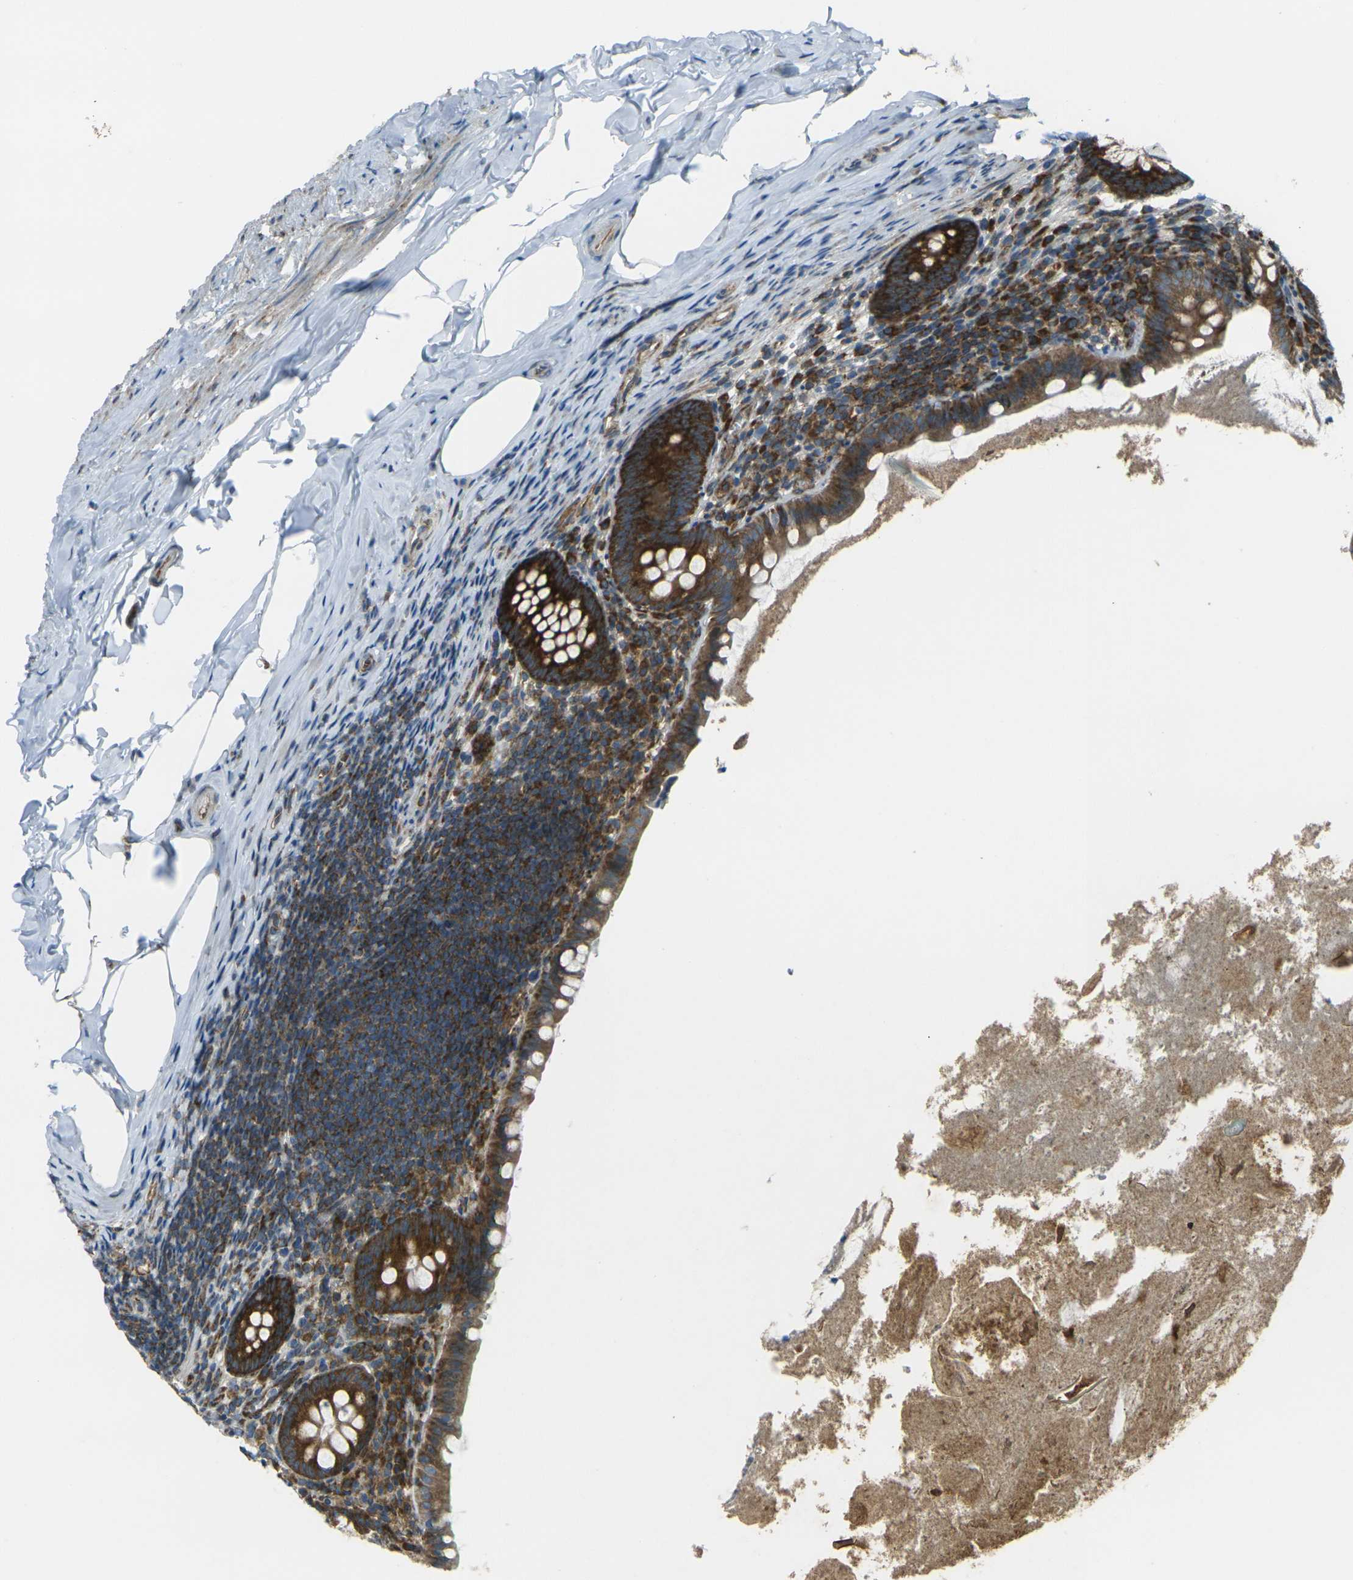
{"staining": {"intensity": "strong", "quantity": ">75%", "location": "cytoplasmic/membranous"}, "tissue": "appendix", "cell_type": "Glandular cells", "image_type": "normal", "snomed": [{"axis": "morphology", "description": "Normal tissue, NOS"}, {"axis": "topography", "description": "Appendix"}], "caption": "Immunohistochemical staining of benign human appendix demonstrates strong cytoplasmic/membranous protein staining in about >75% of glandular cells.", "gene": "CELSR2", "patient": {"sex": "male", "age": 52}}